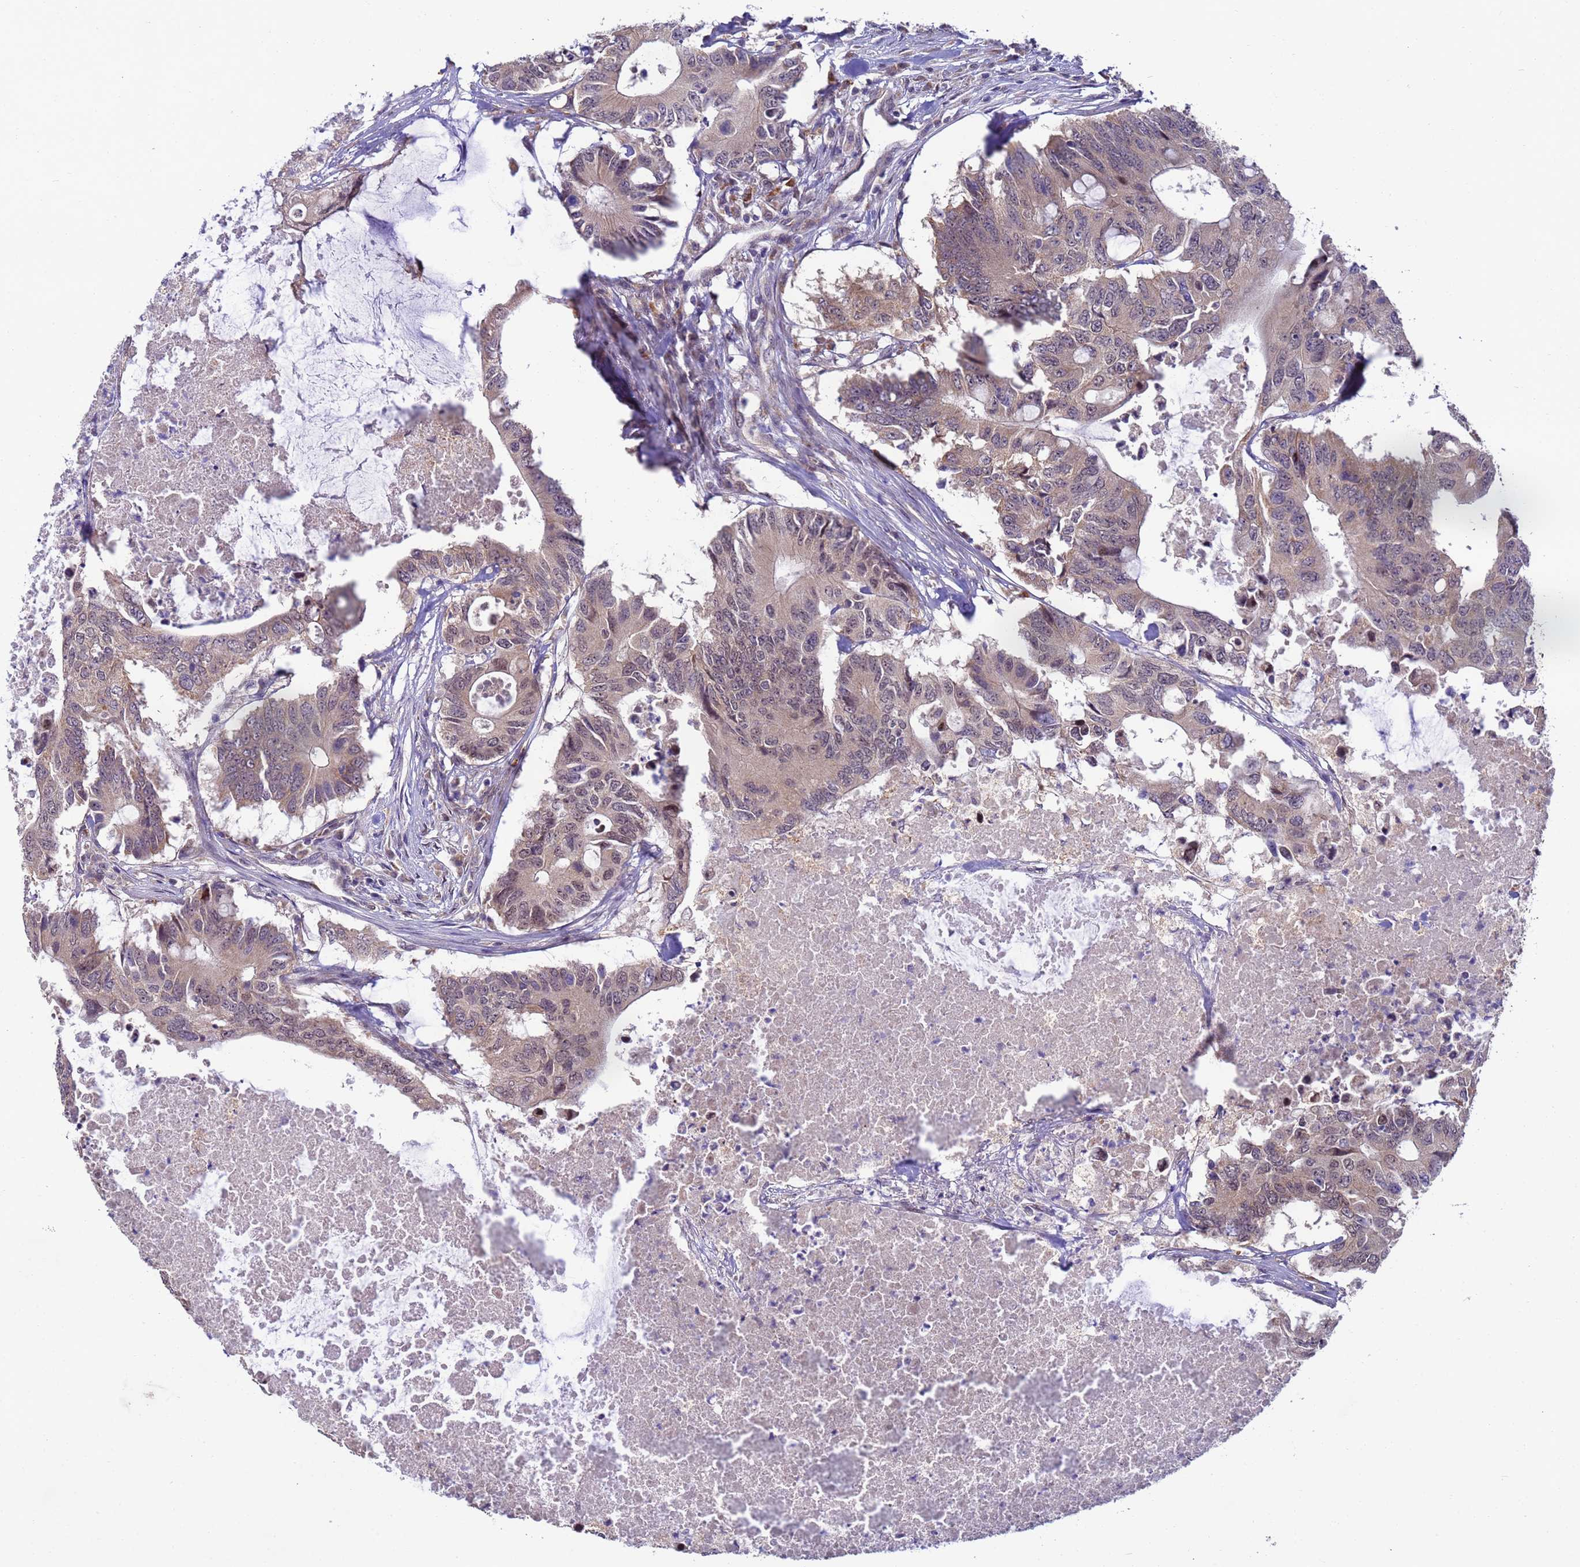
{"staining": {"intensity": "weak", "quantity": "25%-75%", "location": "nuclear"}, "tissue": "colorectal cancer", "cell_type": "Tumor cells", "image_type": "cancer", "snomed": [{"axis": "morphology", "description": "Adenocarcinoma, NOS"}, {"axis": "topography", "description": "Colon"}], "caption": "This is an image of IHC staining of adenocarcinoma (colorectal), which shows weak positivity in the nuclear of tumor cells.", "gene": "RAPGEF3", "patient": {"sex": "male", "age": 71}}